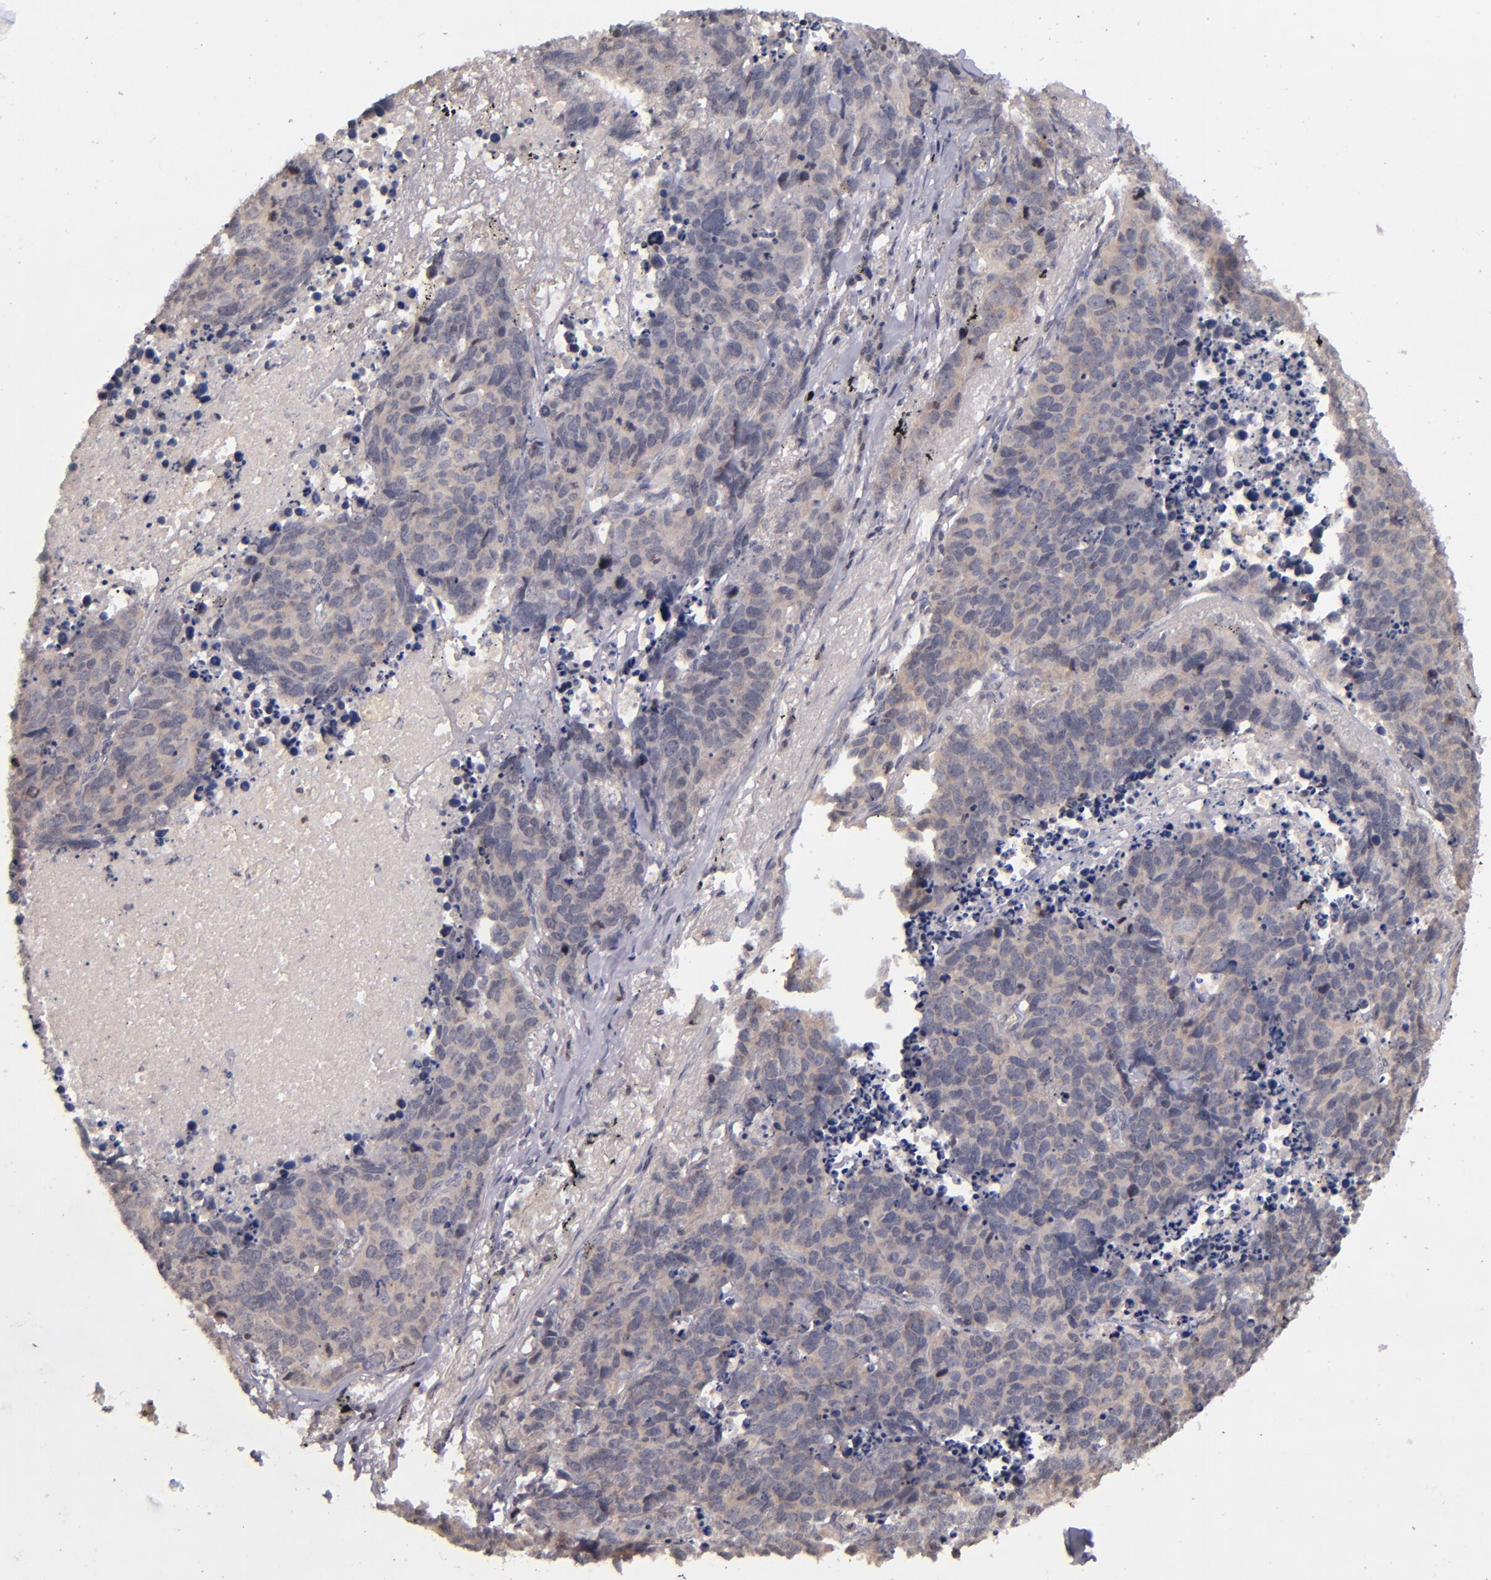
{"staining": {"intensity": "weak", "quantity": "25%-75%", "location": "cytoplasmic/membranous"}, "tissue": "lung cancer", "cell_type": "Tumor cells", "image_type": "cancer", "snomed": [{"axis": "morphology", "description": "Carcinoid, malignant, NOS"}, {"axis": "topography", "description": "Lung"}], "caption": "Human lung cancer (carcinoid (malignant)) stained with a protein marker displays weak staining in tumor cells.", "gene": "TSC2", "patient": {"sex": "male", "age": 60}}